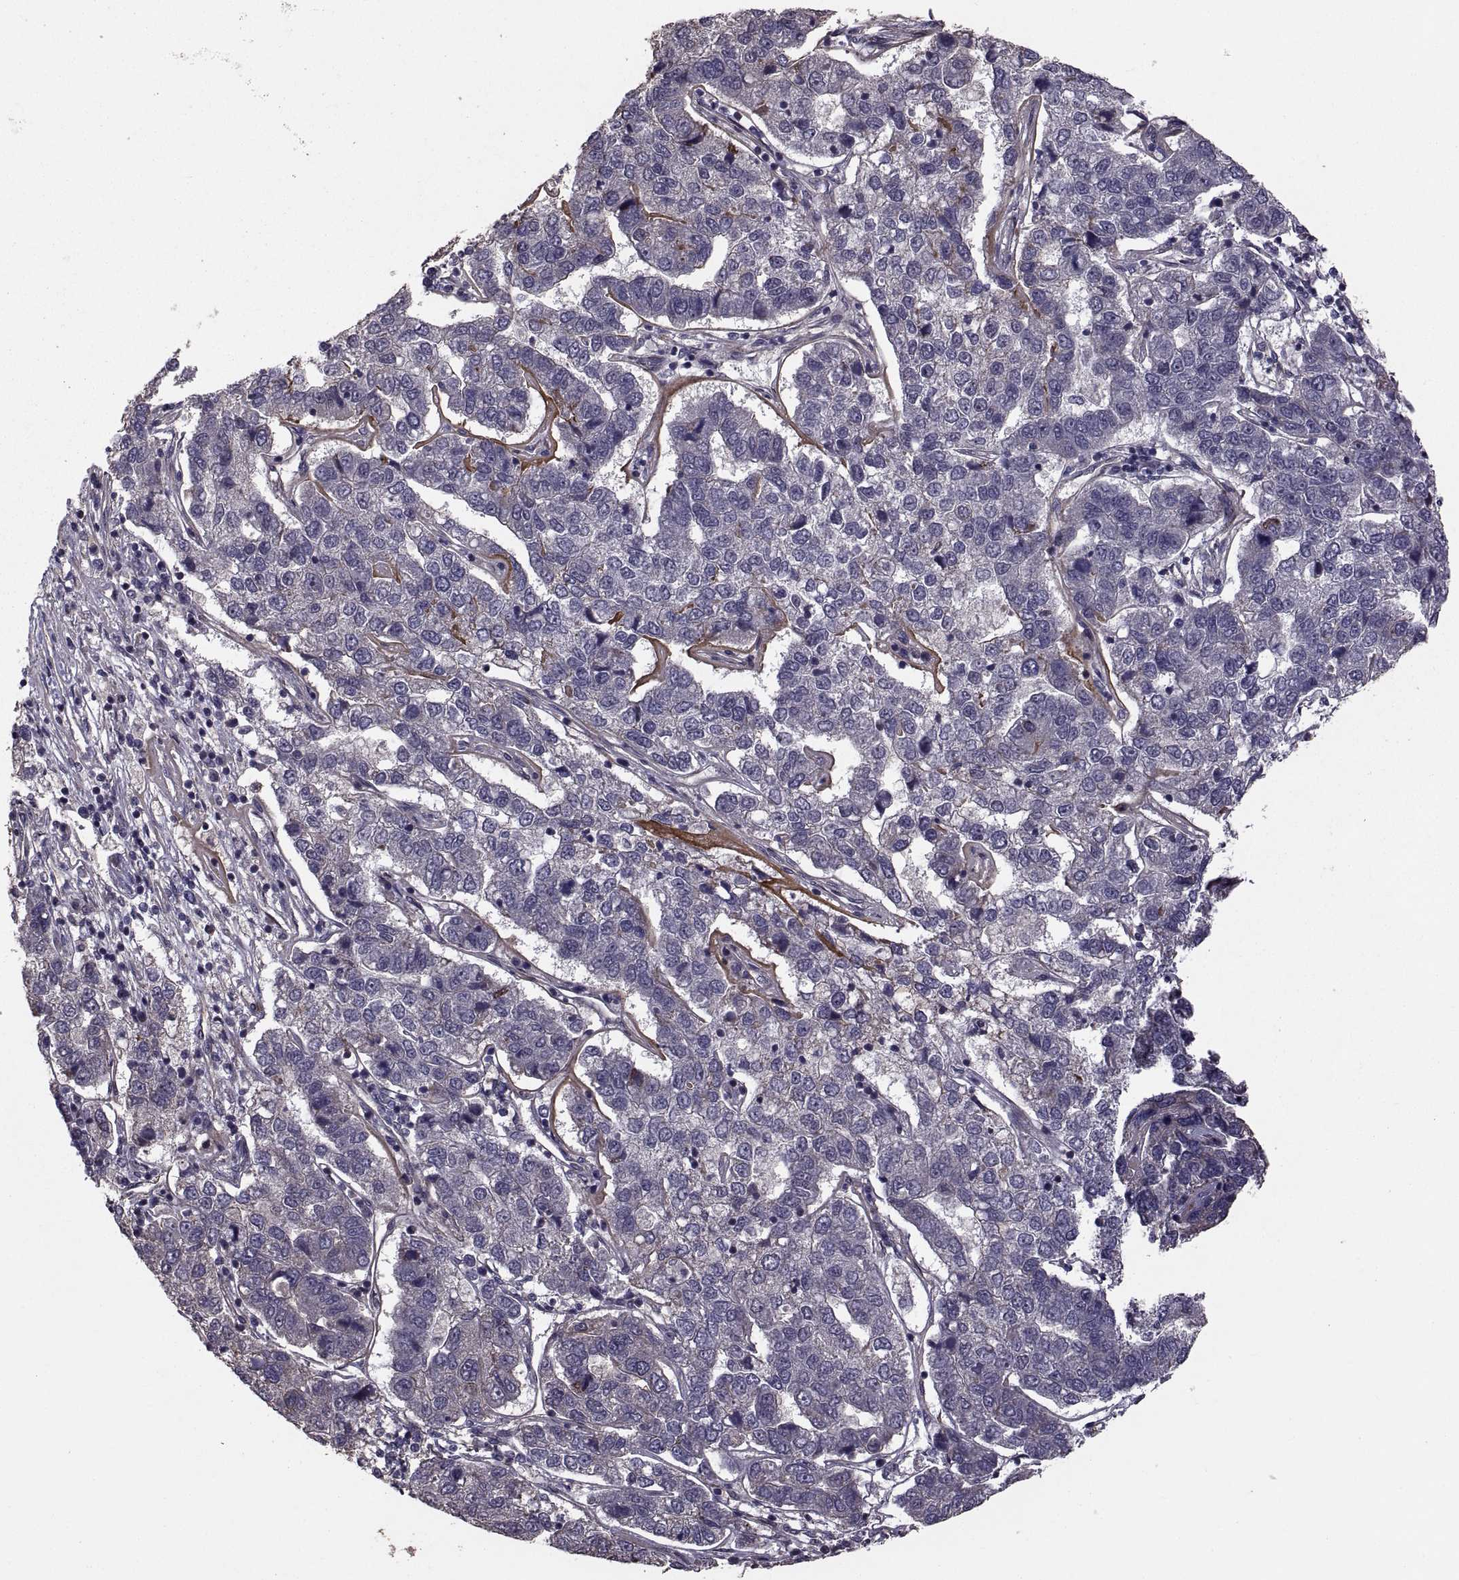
{"staining": {"intensity": "negative", "quantity": "none", "location": "none"}, "tissue": "pancreatic cancer", "cell_type": "Tumor cells", "image_type": "cancer", "snomed": [{"axis": "morphology", "description": "Adenocarcinoma, NOS"}, {"axis": "topography", "description": "Pancreas"}], "caption": "High magnification brightfield microscopy of pancreatic cancer (adenocarcinoma) stained with DAB (brown) and counterstained with hematoxylin (blue): tumor cells show no significant staining.", "gene": "PMM2", "patient": {"sex": "female", "age": 61}}